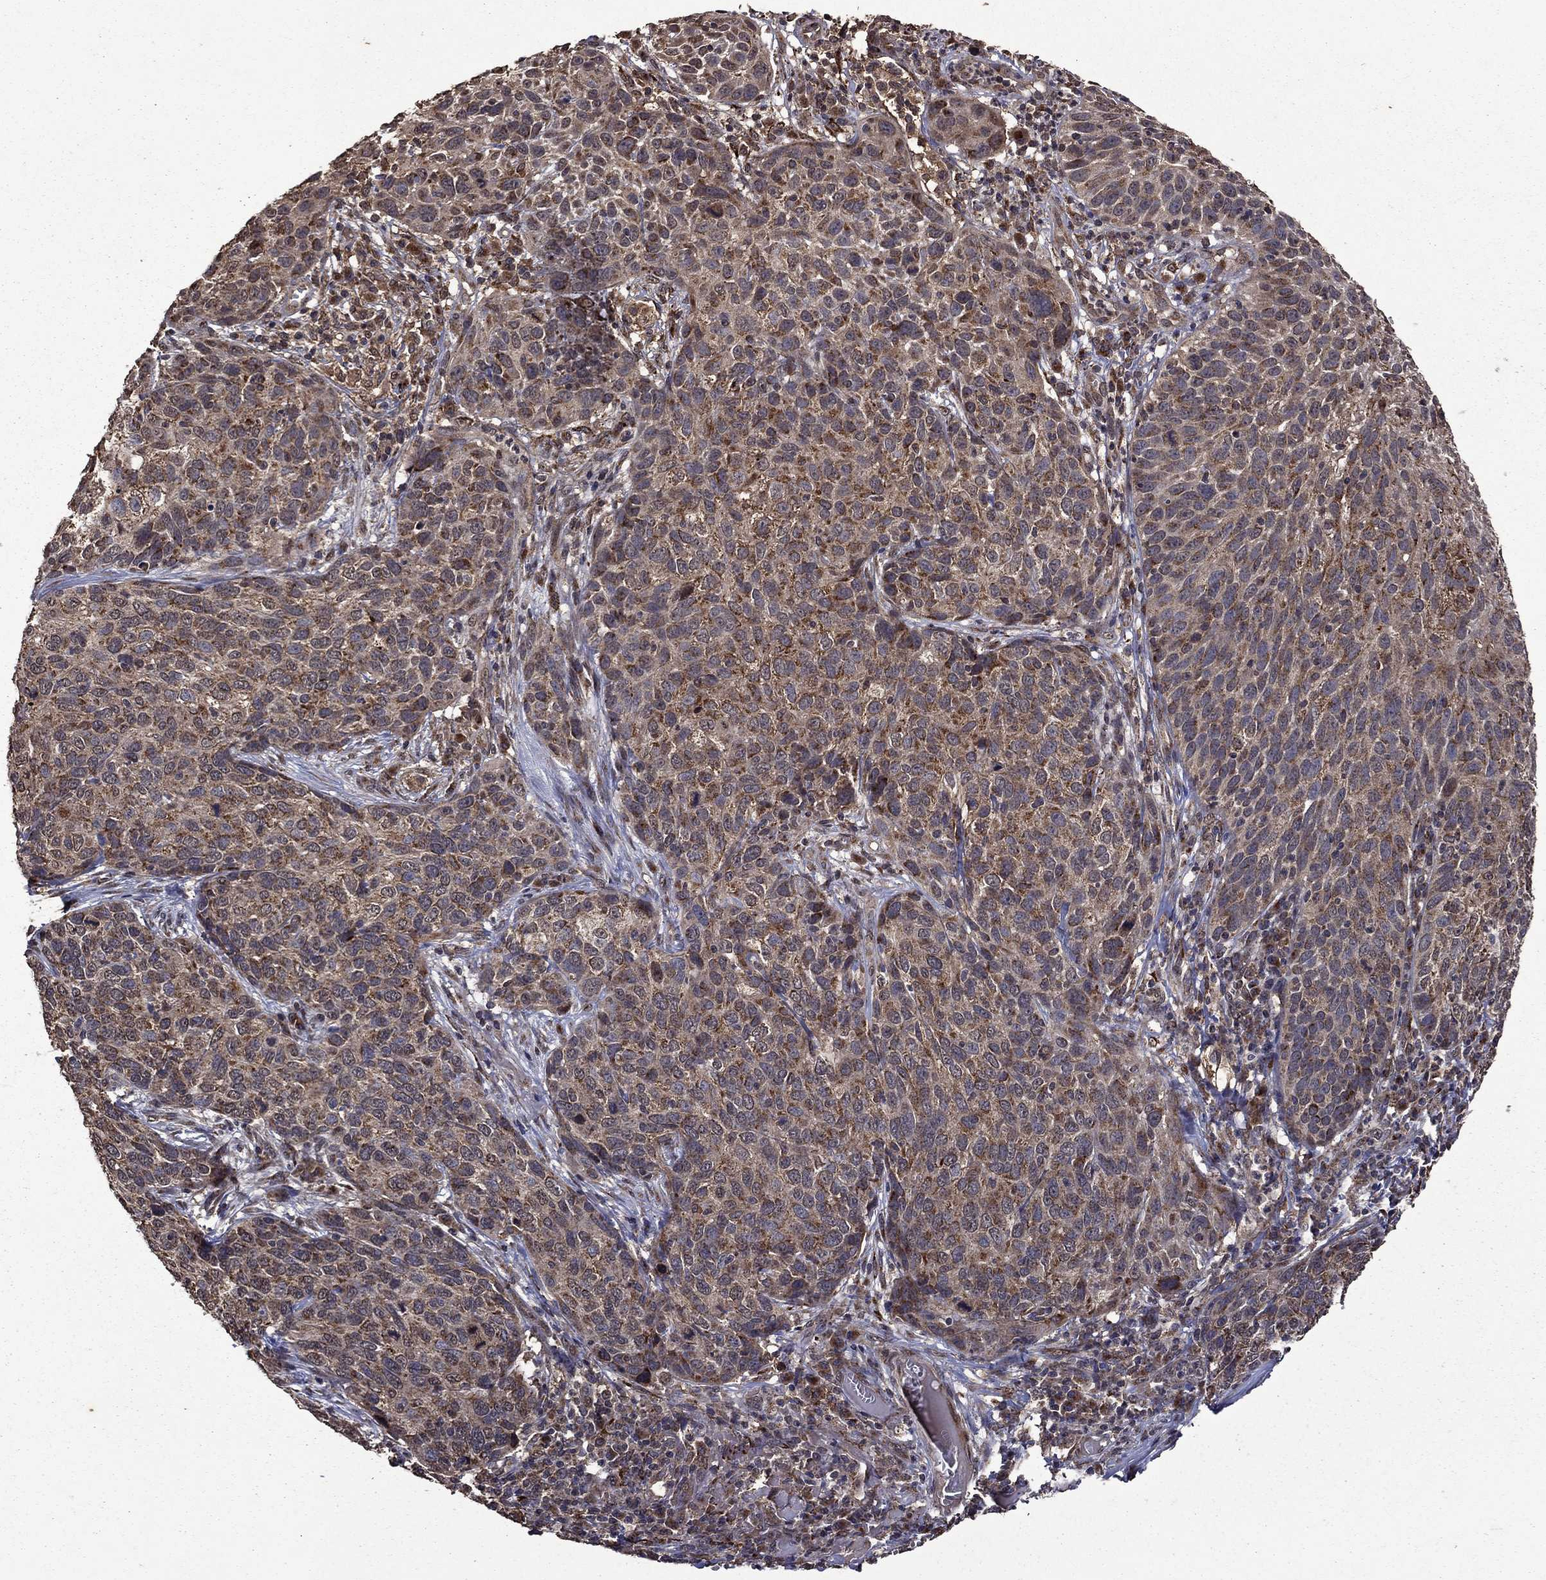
{"staining": {"intensity": "moderate", "quantity": "25%-75%", "location": "cytoplasmic/membranous,nuclear"}, "tissue": "skin cancer", "cell_type": "Tumor cells", "image_type": "cancer", "snomed": [{"axis": "morphology", "description": "Squamous cell carcinoma, NOS"}, {"axis": "topography", "description": "Skin"}], "caption": "IHC image of neoplastic tissue: human squamous cell carcinoma (skin) stained using IHC demonstrates medium levels of moderate protein expression localized specifically in the cytoplasmic/membranous and nuclear of tumor cells, appearing as a cytoplasmic/membranous and nuclear brown color.", "gene": "ITM2B", "patient": {"sex": "male", "age": 92}}